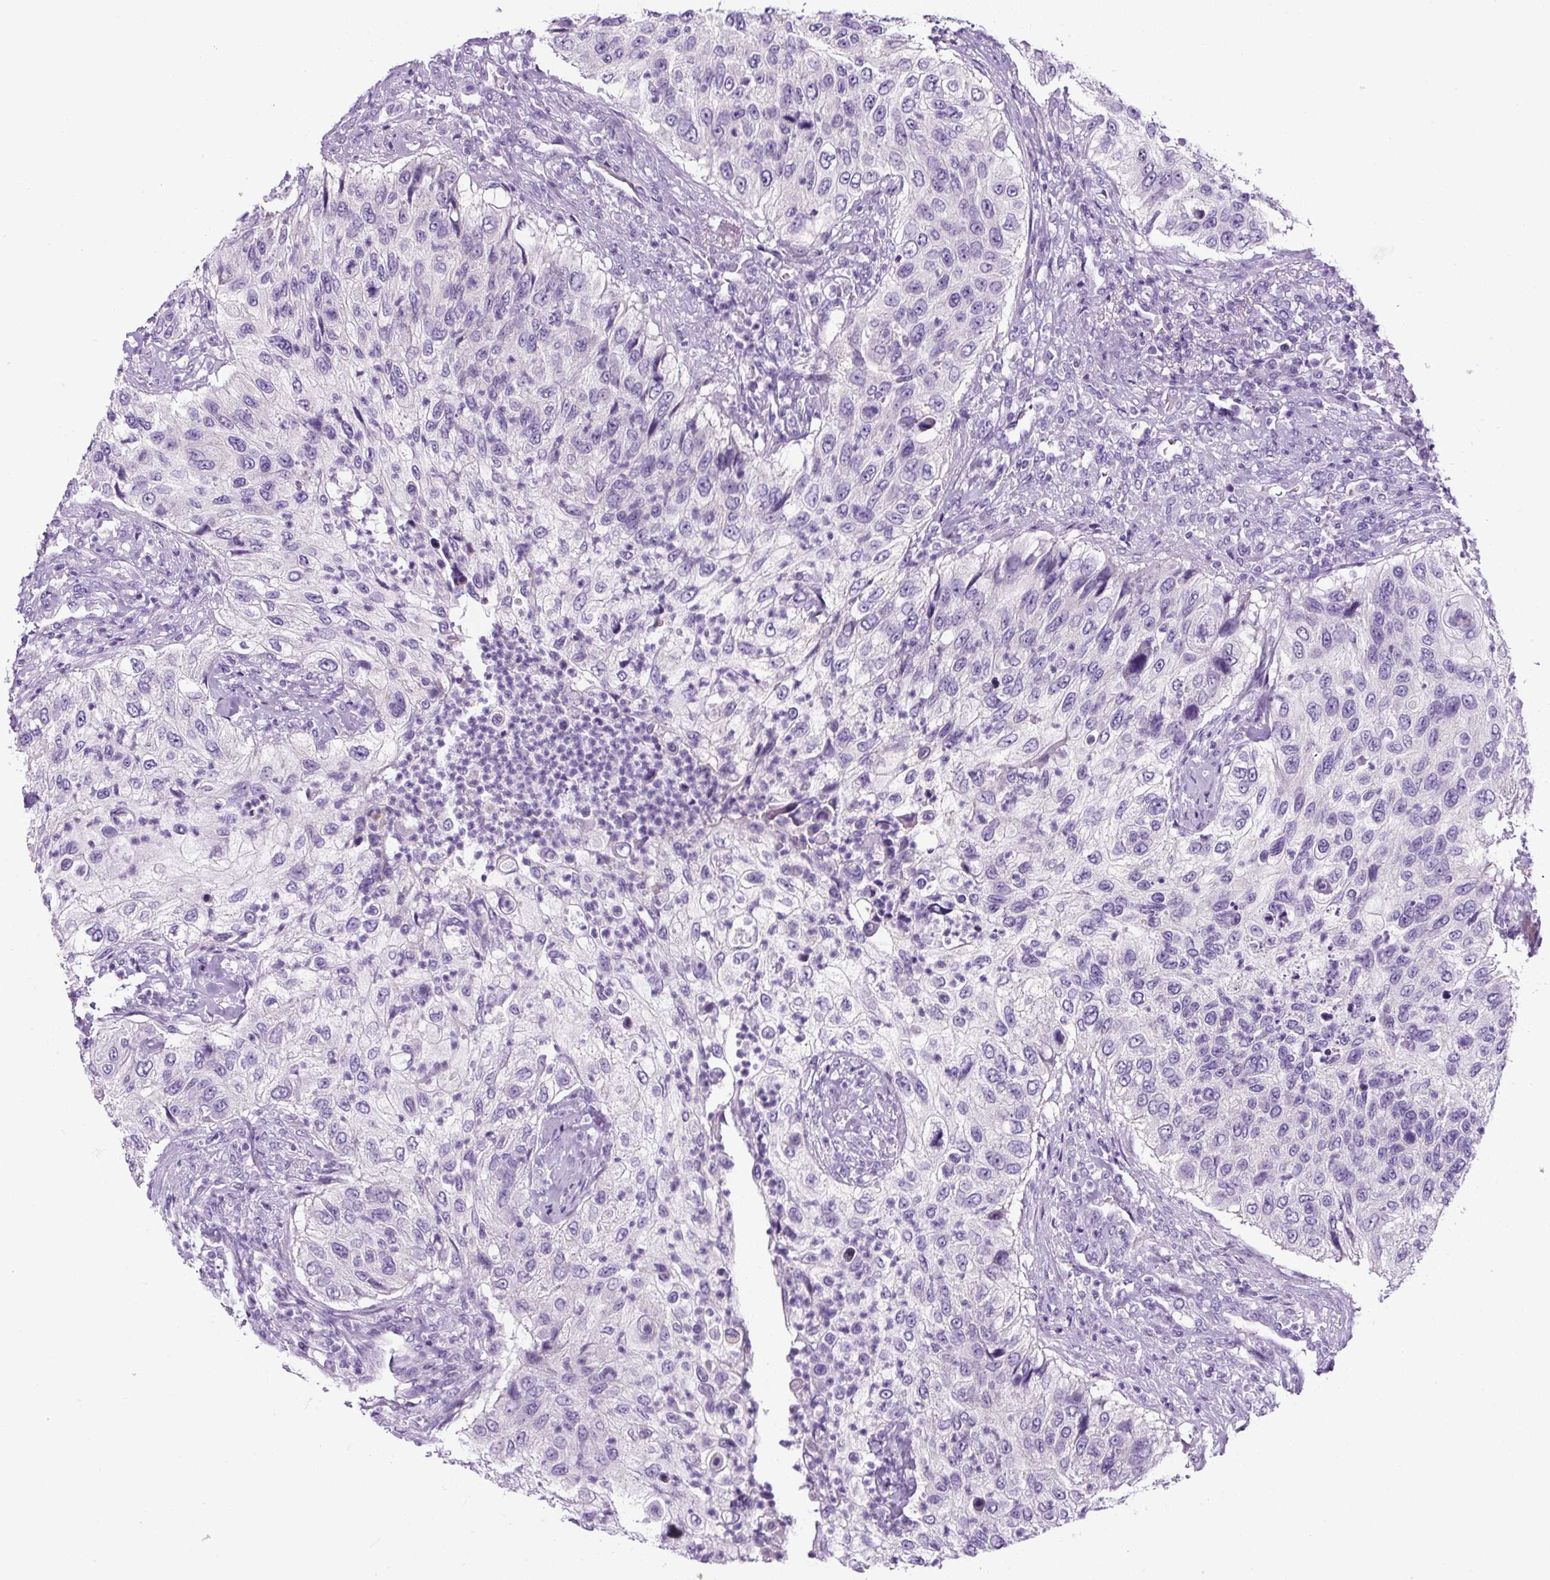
{"staining": {"intensity": "negative", "quantity": "none", "location": "none"}, "tissue": "urothelial cancer", "cell_type": "Tumor cells", "image_type": "cancer", "snomed": [{"axis": "morphology", "description": "Urothelial carcinoma, High grade"}, {"axis": "topography", "description": "Urinary bladder"}], "caption": "High magnification brightfield microscopy of urothelial cancer stained with DAB (brown) and counterstained with hematoxylin (blue): tumor cells show no significant expression.", "gene": "SP8", "patient": {"sex": "female", "age": 60}}